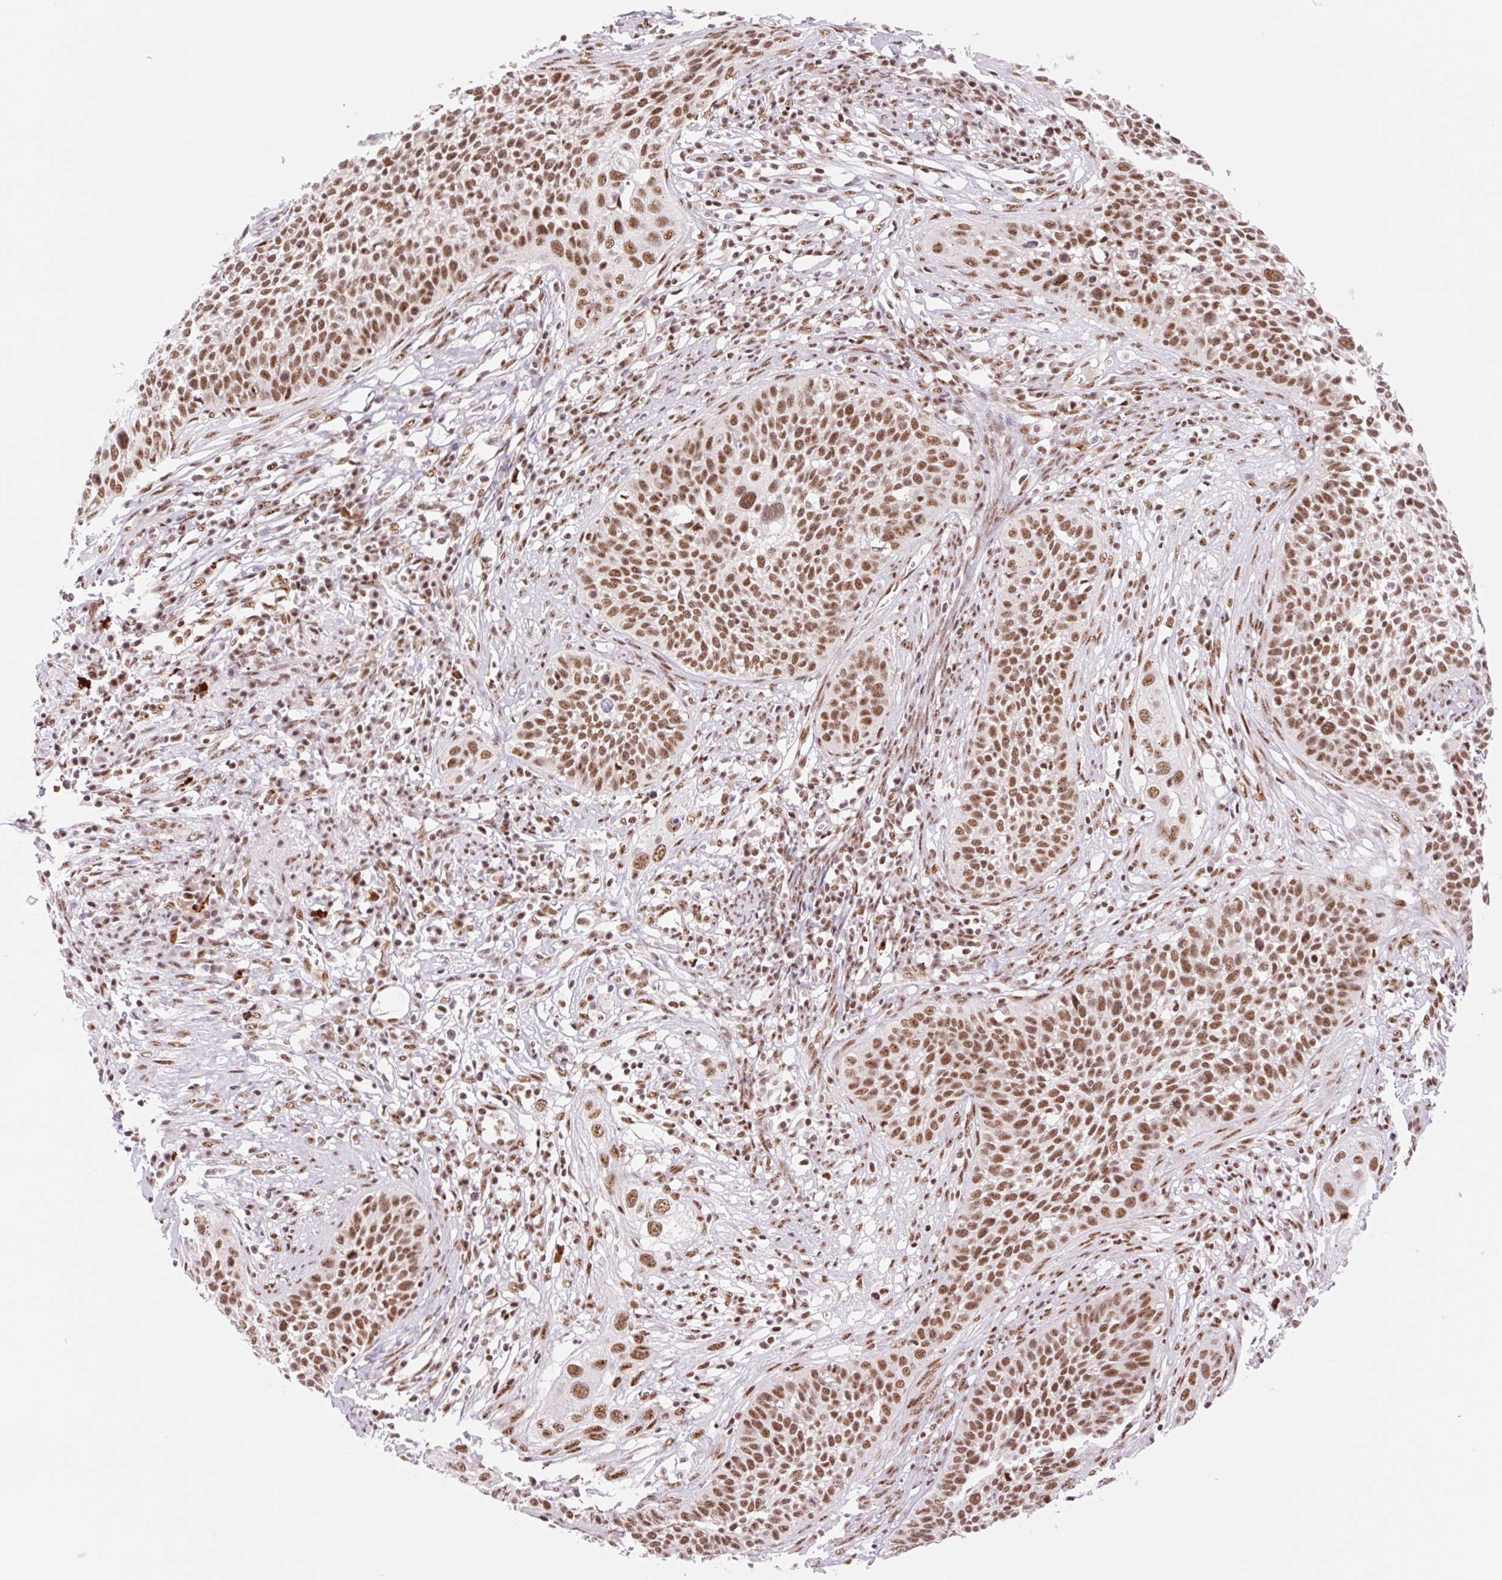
{"staining": {"intensity": "strong", "quantity": ">75%", "location": "nuclear"}, "tissue": "cervical cancer", "cell_type": "Tumor cells", "image_type": "cancer", "snomed": [{"axis": "morphology", "description": "Squamous cell carcinoma, NOS"}, {"axis": "topography", "description": "Cervix"}], "caption": "This histopathology image reveals immunohistochemistry (IHC) staining of cervical cancer, with high strong nuclear staining in about >75% of tumor cells.", "gene": "PRDM11", "patient": {"sex": "female", "age": 34}}